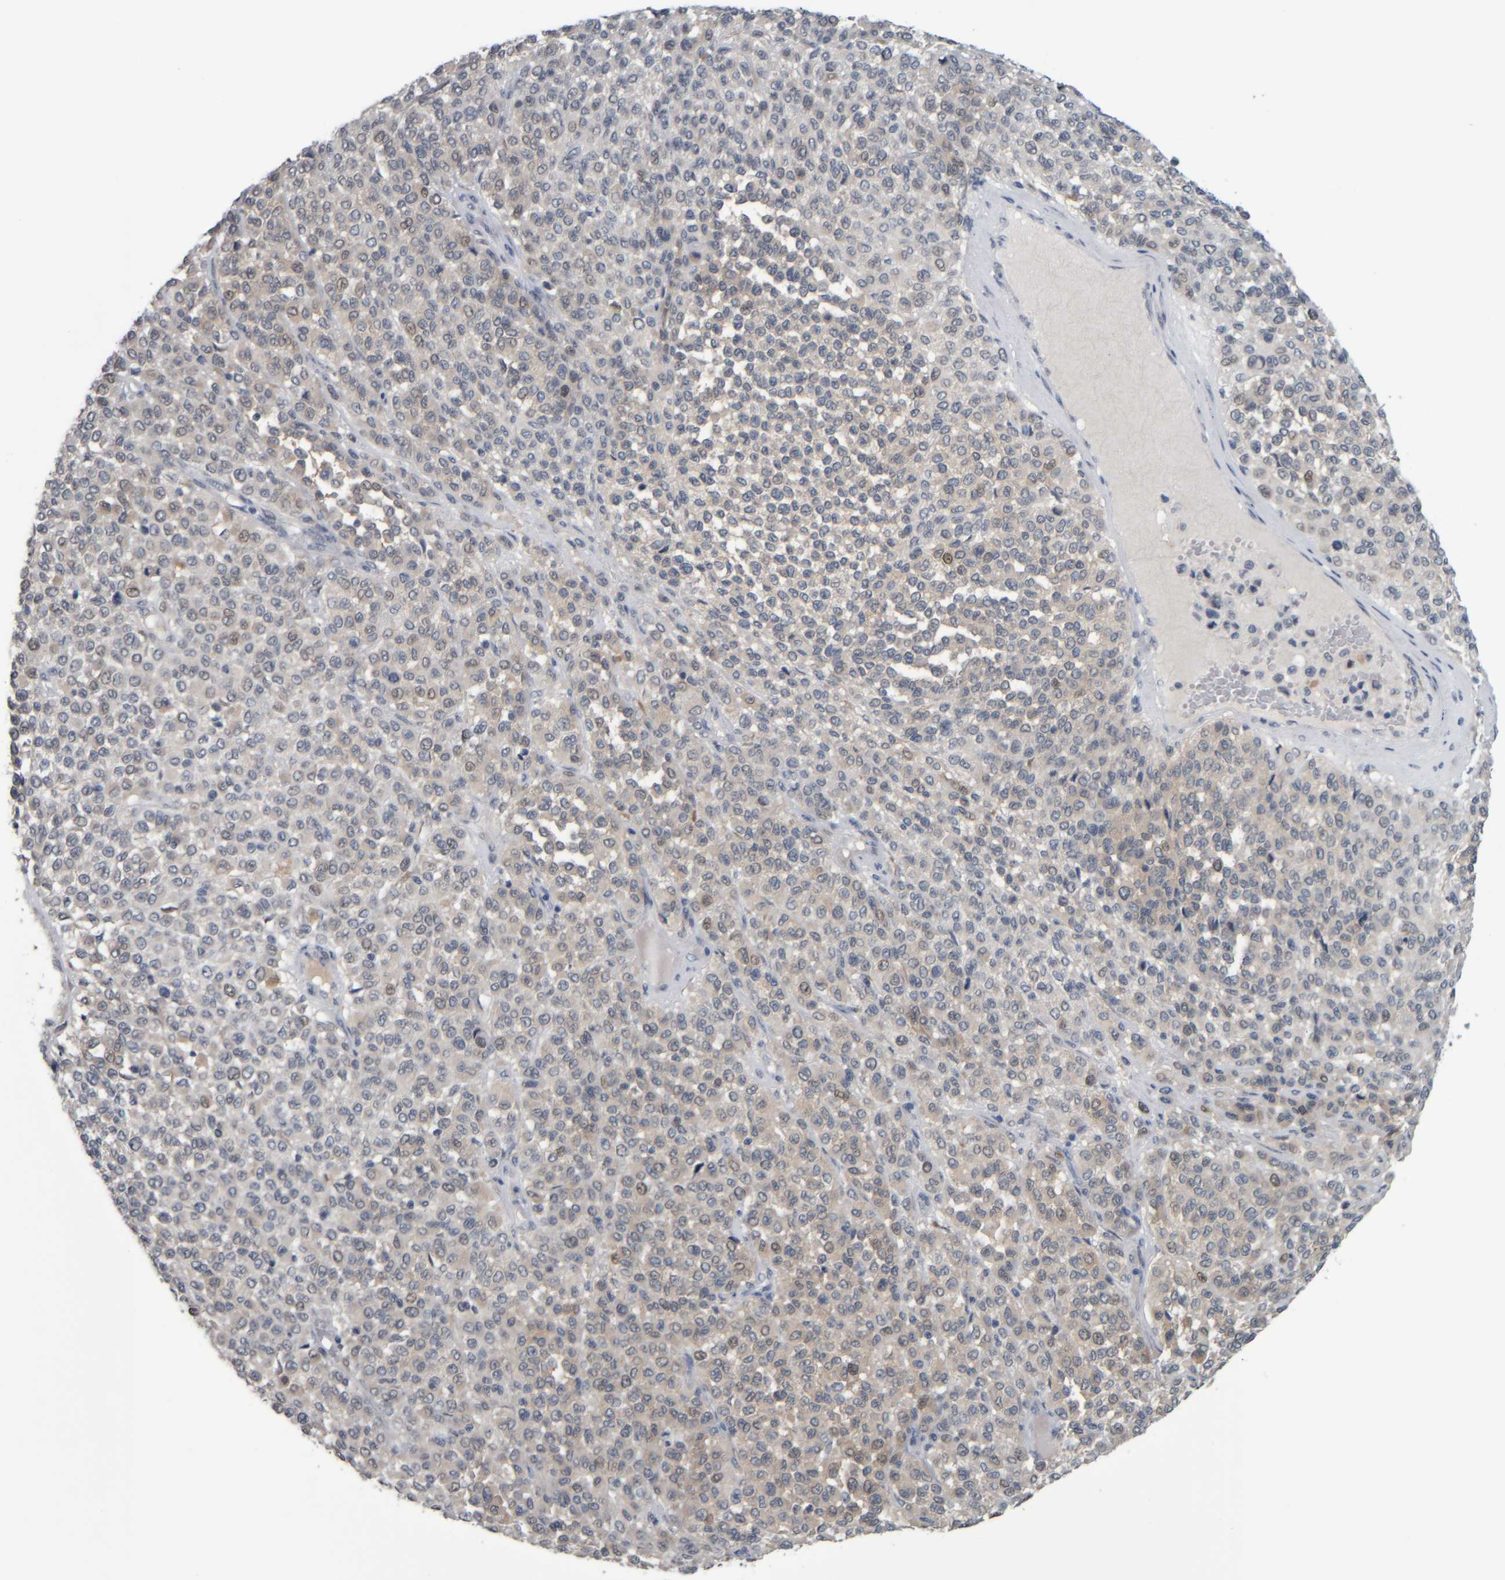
{"staining": {"intensity": "weak", "quantity": "<25%", "location": "nuclear"}, "tissue": "melanoma", "cell_type": "Tumor cells", "image_type": "cancer", "snomed": [{"axis": "morphology", "description": "Malignant melanoma, Metastatic site"}, {"axis": "topography", "description": "Pancreas"}], "caption": "High magnification brightfield microscopy of malignant melanoma (metastatic site) stained with DAB (brown) and counterstained with hematoxylin (blue): tumor cells show no significant positivity. Brightfield microscopy of immunohistochemistry (IHC) stained with DAB (brown) and hematoxylin (blue), captured at high magnification.", "gene": "COL14A1", "patient": {"sex": "female", "age": 30}}